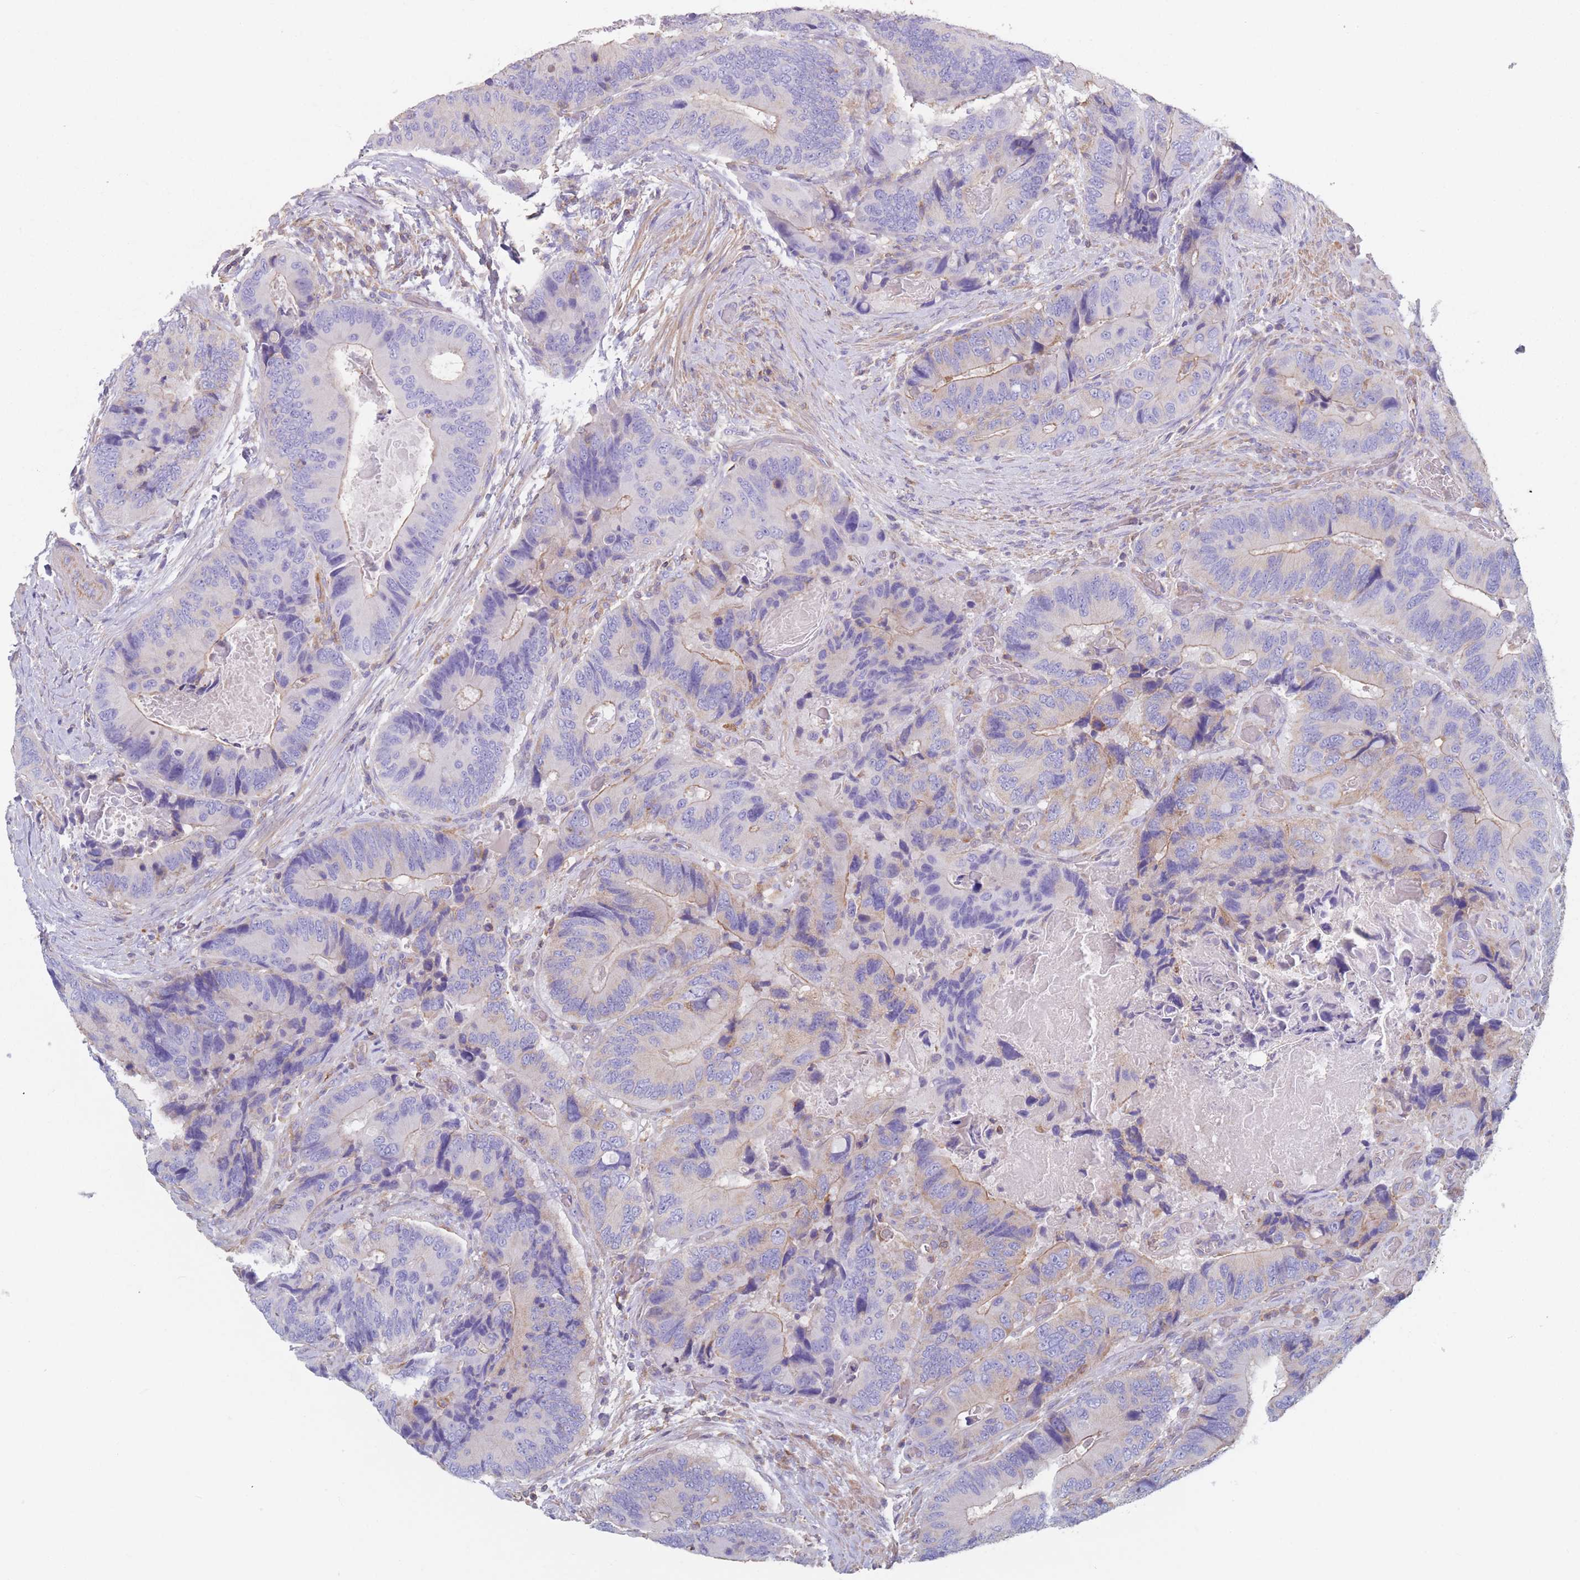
{"staining": {"intensity": "weak", "quantity": "25%-75%", "location": "cytoplasmic/membranous"}, "tissue": "colorectal cancer", "cell_type": "Tumor cells", "image_type": "cancer", "snomed": [{"axis": "morphology", "description": "Adenocarcinoma, NOS"}, {"axis": "topography", "description": "Colon"}], "caption": "High-power microscopy captured an immunohistochemistry (IHC) image of colorectal cancer, revealing weak cytoplasmic/membranous staining in about 25%-75% of tumor cells.", "gene": "ADH1A", "patient": {"sex": "male", "age": 84}}